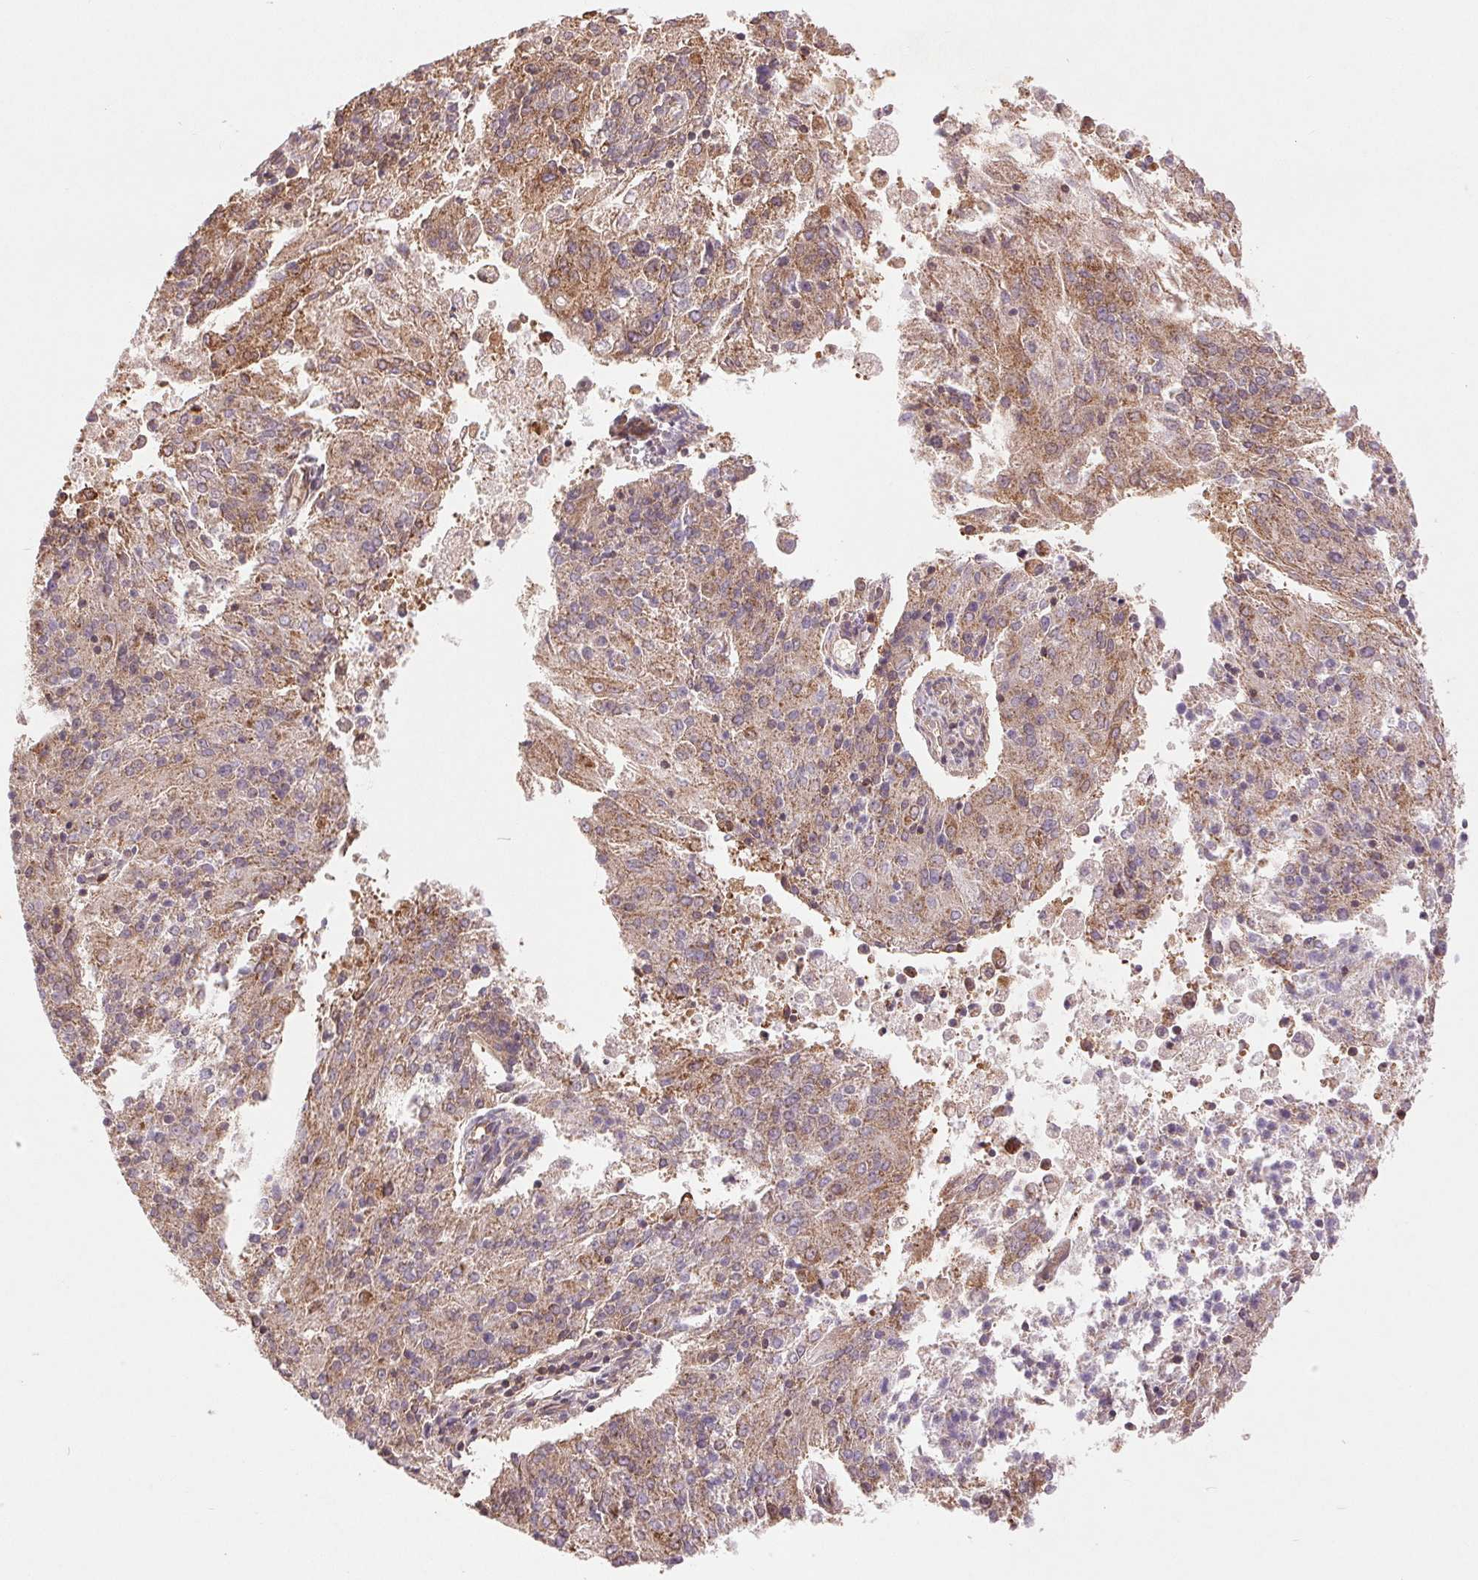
{"staining": {"intensity": "moderate", "quantity": "25%-75%", "location": "cytoplasmic/membranous"}, "tissue": "endometrial cancer", "cell_type": "Tumor cells", "image_type": "cancer", "snomed": [{"axis": "morphology", "description": "Adenocarcinoma, NOS"}, {"axis": "topography", "description": "Endometrium"}], "caption": "Endometrial adenocarcinoma stained with DAB IHC reveals medium levels of moderate cytoplasmic/membranous expression in approximately 25%-75% of tumor cells.", "gene": "BTF3L4", "patient": {"sex": "female", "age": 82}}